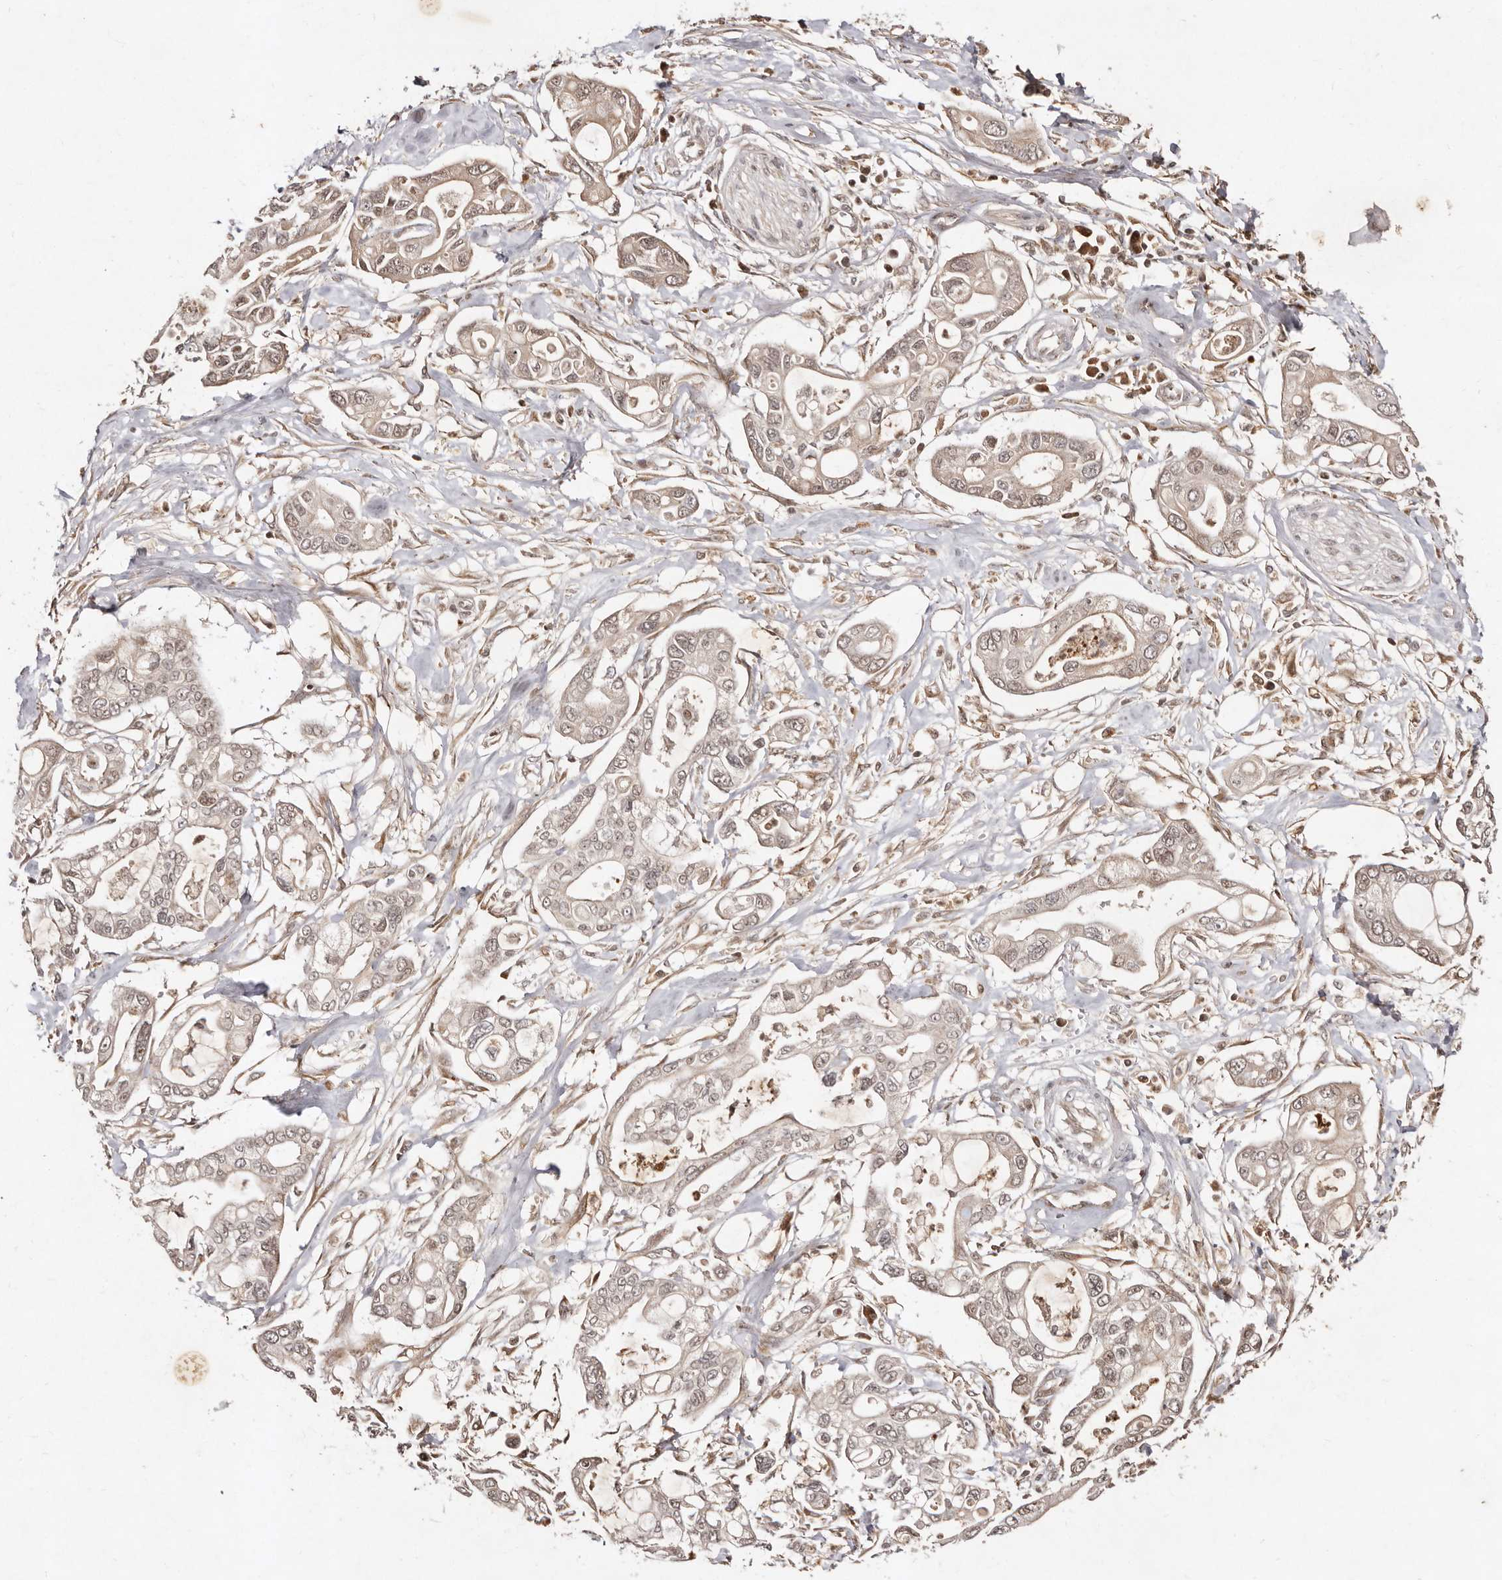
{"staining": {"intensity": "moderate", "quantity": "25%-75%", "location": "cytoplasmic/membranous"}, "tissue": "pancreatic cancer", "cell_type": "Tumor cells", "image_type": "cancer", "snomed": [{"axis": "morphology", "description": "Adenocarcinoma, NOS"}, {"axis": "topography", "description": "Pancreas"}], "caption": "IHC (DAB) staining of adenocarcinoma (pancreatic) demonstrates moderate cytoplasmic/membranous protein positivity in about 25%-75% of tumor cells. The staining is performed using DAB (3,3'-diaminobenzidine) brown chromogen to label protein expression. The nuclei are counter-stained blue using hematoxylin.", "gene": "LCORL", "patient": {"sex": "male", "age": 68}}